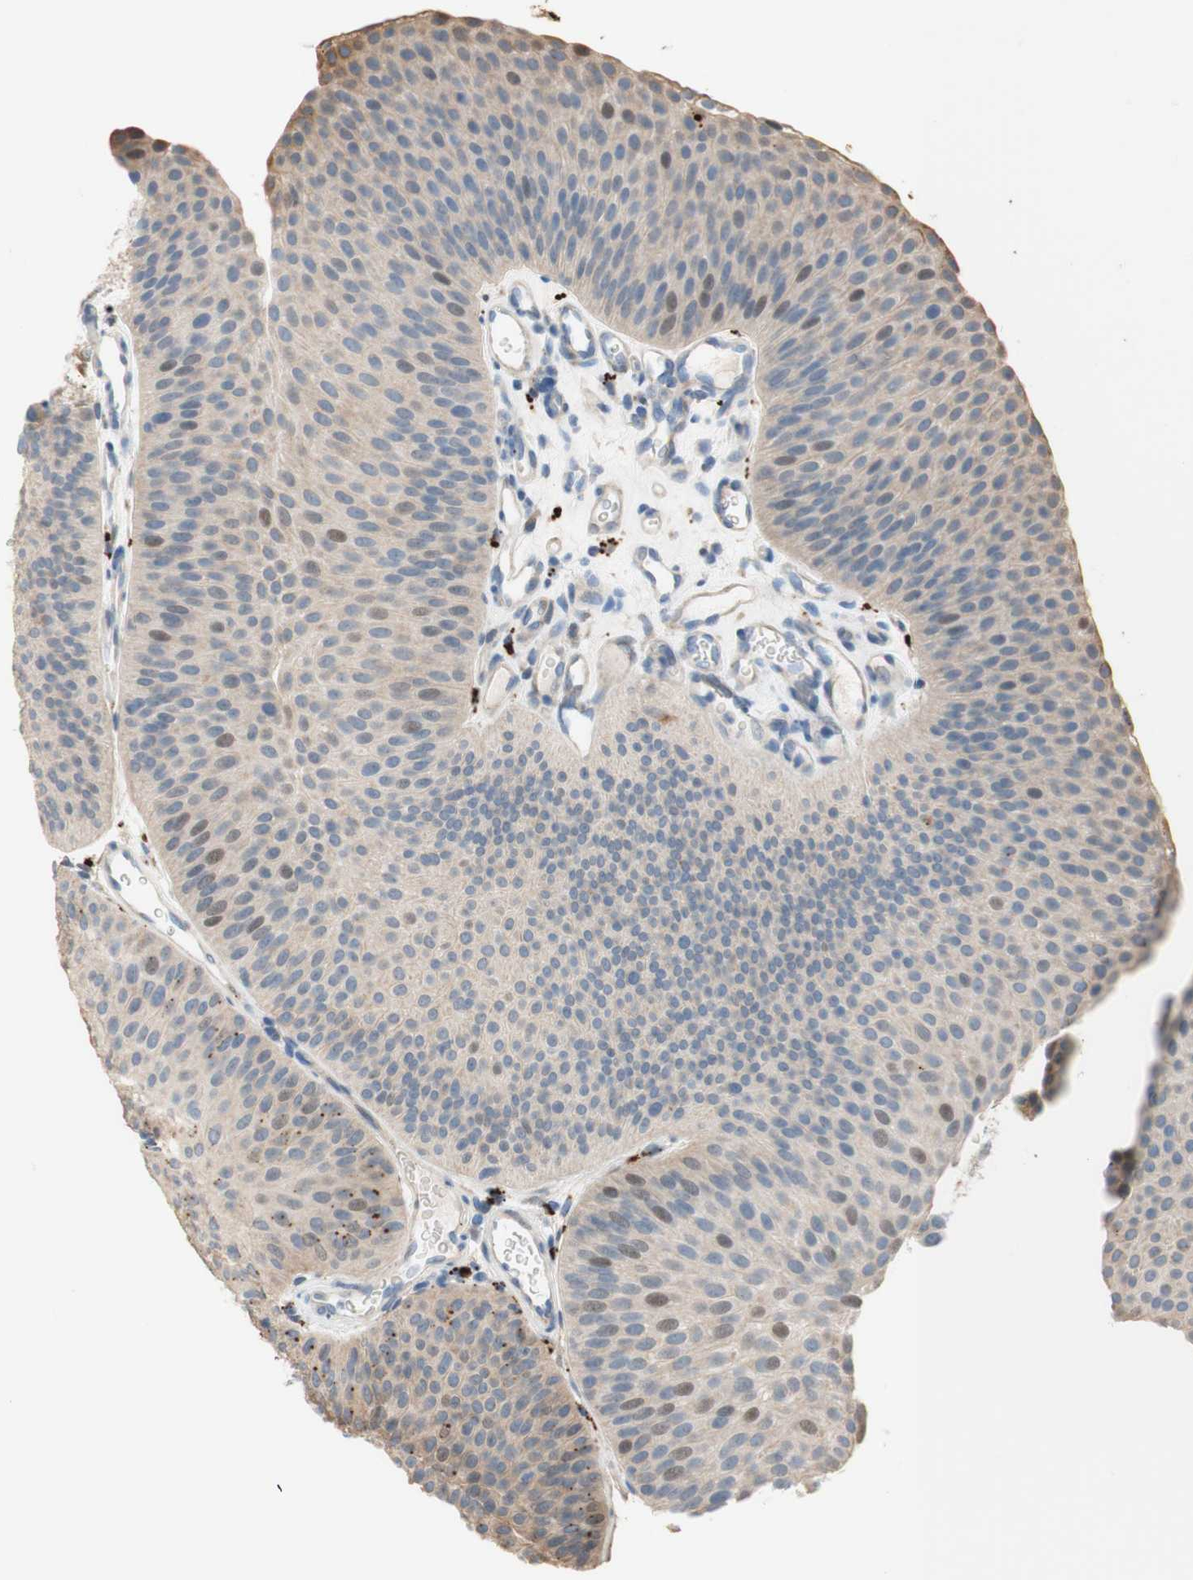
{"staining": {"intensity": "weak", "quantity": "<25%", "location": "nuclear"}, "tissue": "urothelial cancer", "cell_type": "Tumor cells", "image_type": "cancer", "snomed": [{"axis": "morphology", "description": "Urothelial carcinoma, Low grade"}, {"axis": "topography", "description": "Urinary bladder"}], "caption": "Tumor cells are negative for protein expression in human urothelial cancer.", "gene": "PTPN21", "patient": {"sex": "female", "age": 60}}